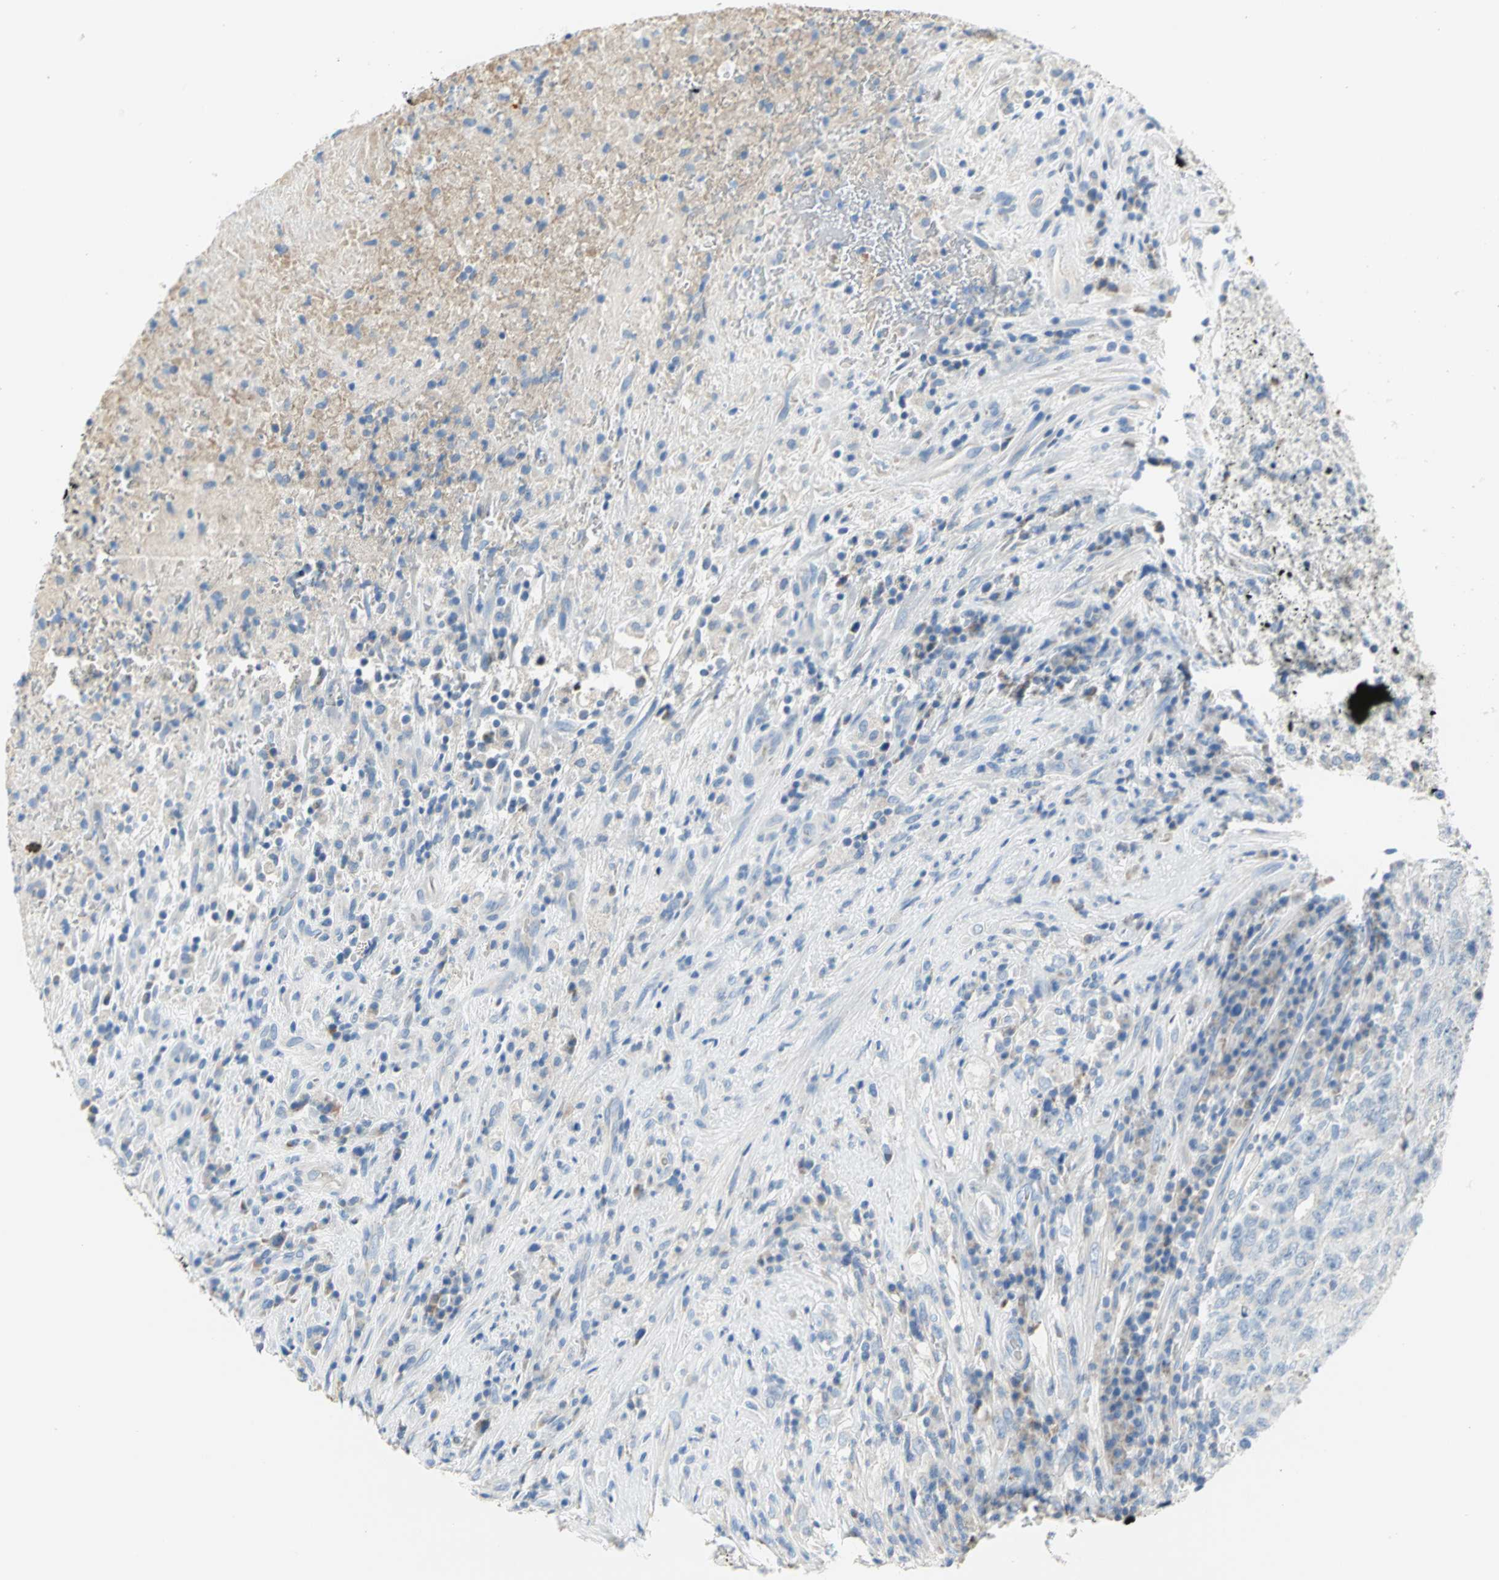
{"staining": {"intensity": "negative", "quantity": "none", "location": "none"}, "tissue": "testis cancer", "cell_type": "Tumor cells", "image_type": "cancer", "snomed": [{"axis": "morphology", "description": "Necrosis, NOS"}, {"axis": "morphology", "description": "Carcinoma, Embryonal, NOS"}, {"axis": "topography", "description": "Testis"}], "caption": "This is an IHC micrograph of testis cancer. There is no expression in tumor cells.", "gene": "ALOX15", "patient": {"sex": "male", "age": 19}}